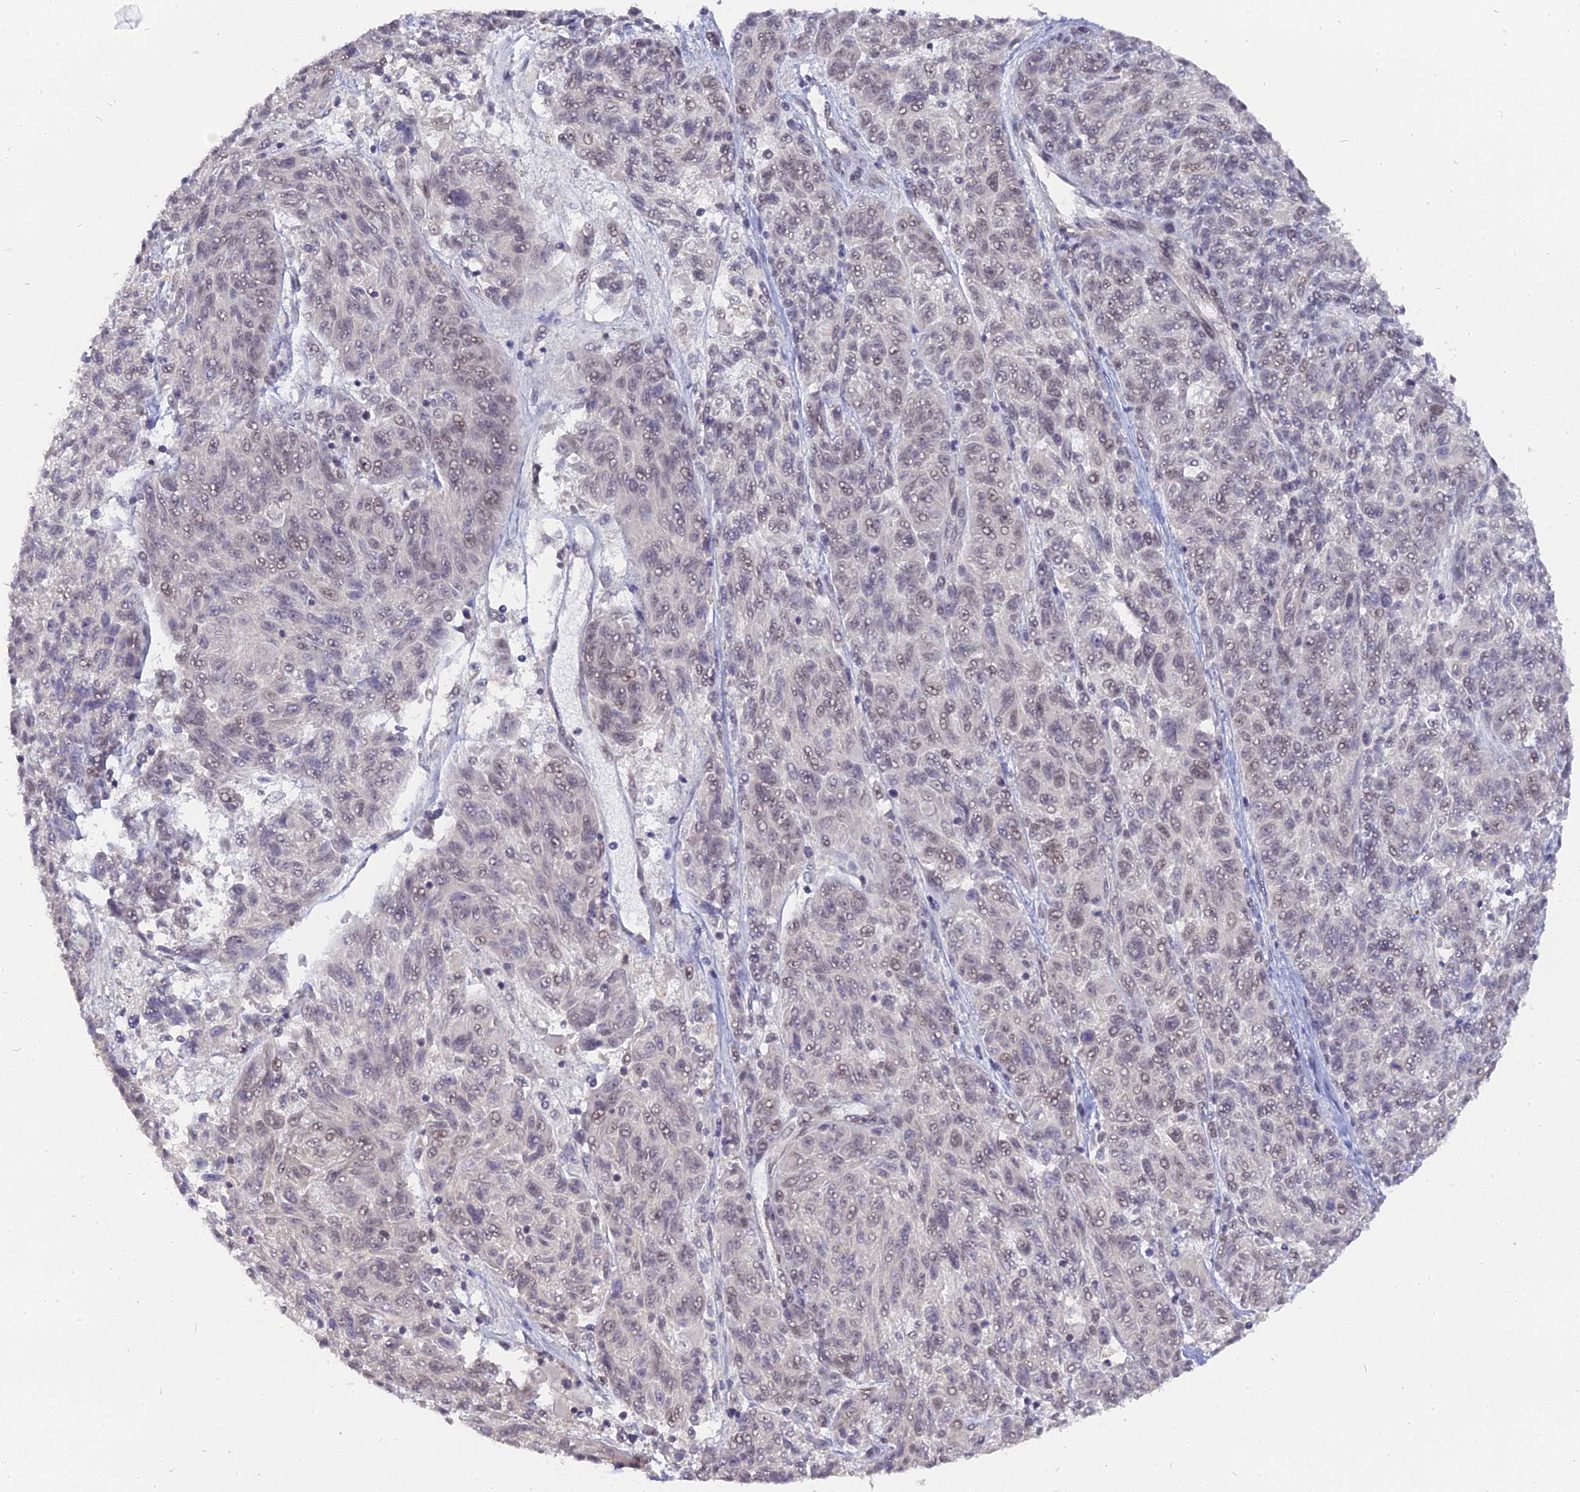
{"staining": {"intensity": "weak", "quantity": "25%-75%", "location": "nuclear"}, "tissue": "melanoma", "cell_type": "Tumor cells", "image_type": "cancer", "snomed": [{"axis": "morphology", "description": "Malignant melanoma, NOS"}, {"axis": "topography", "description": "Skin"}], "caption": "A high-resolution micrograph shows immunohistochemistry (IHC) staining of malignant melanoma, which reveals weak nuclear positivity in about 25%-75% of tumor cells.", "gene": "NR1H3", "patient": {"sex": "male", "age": 53}}